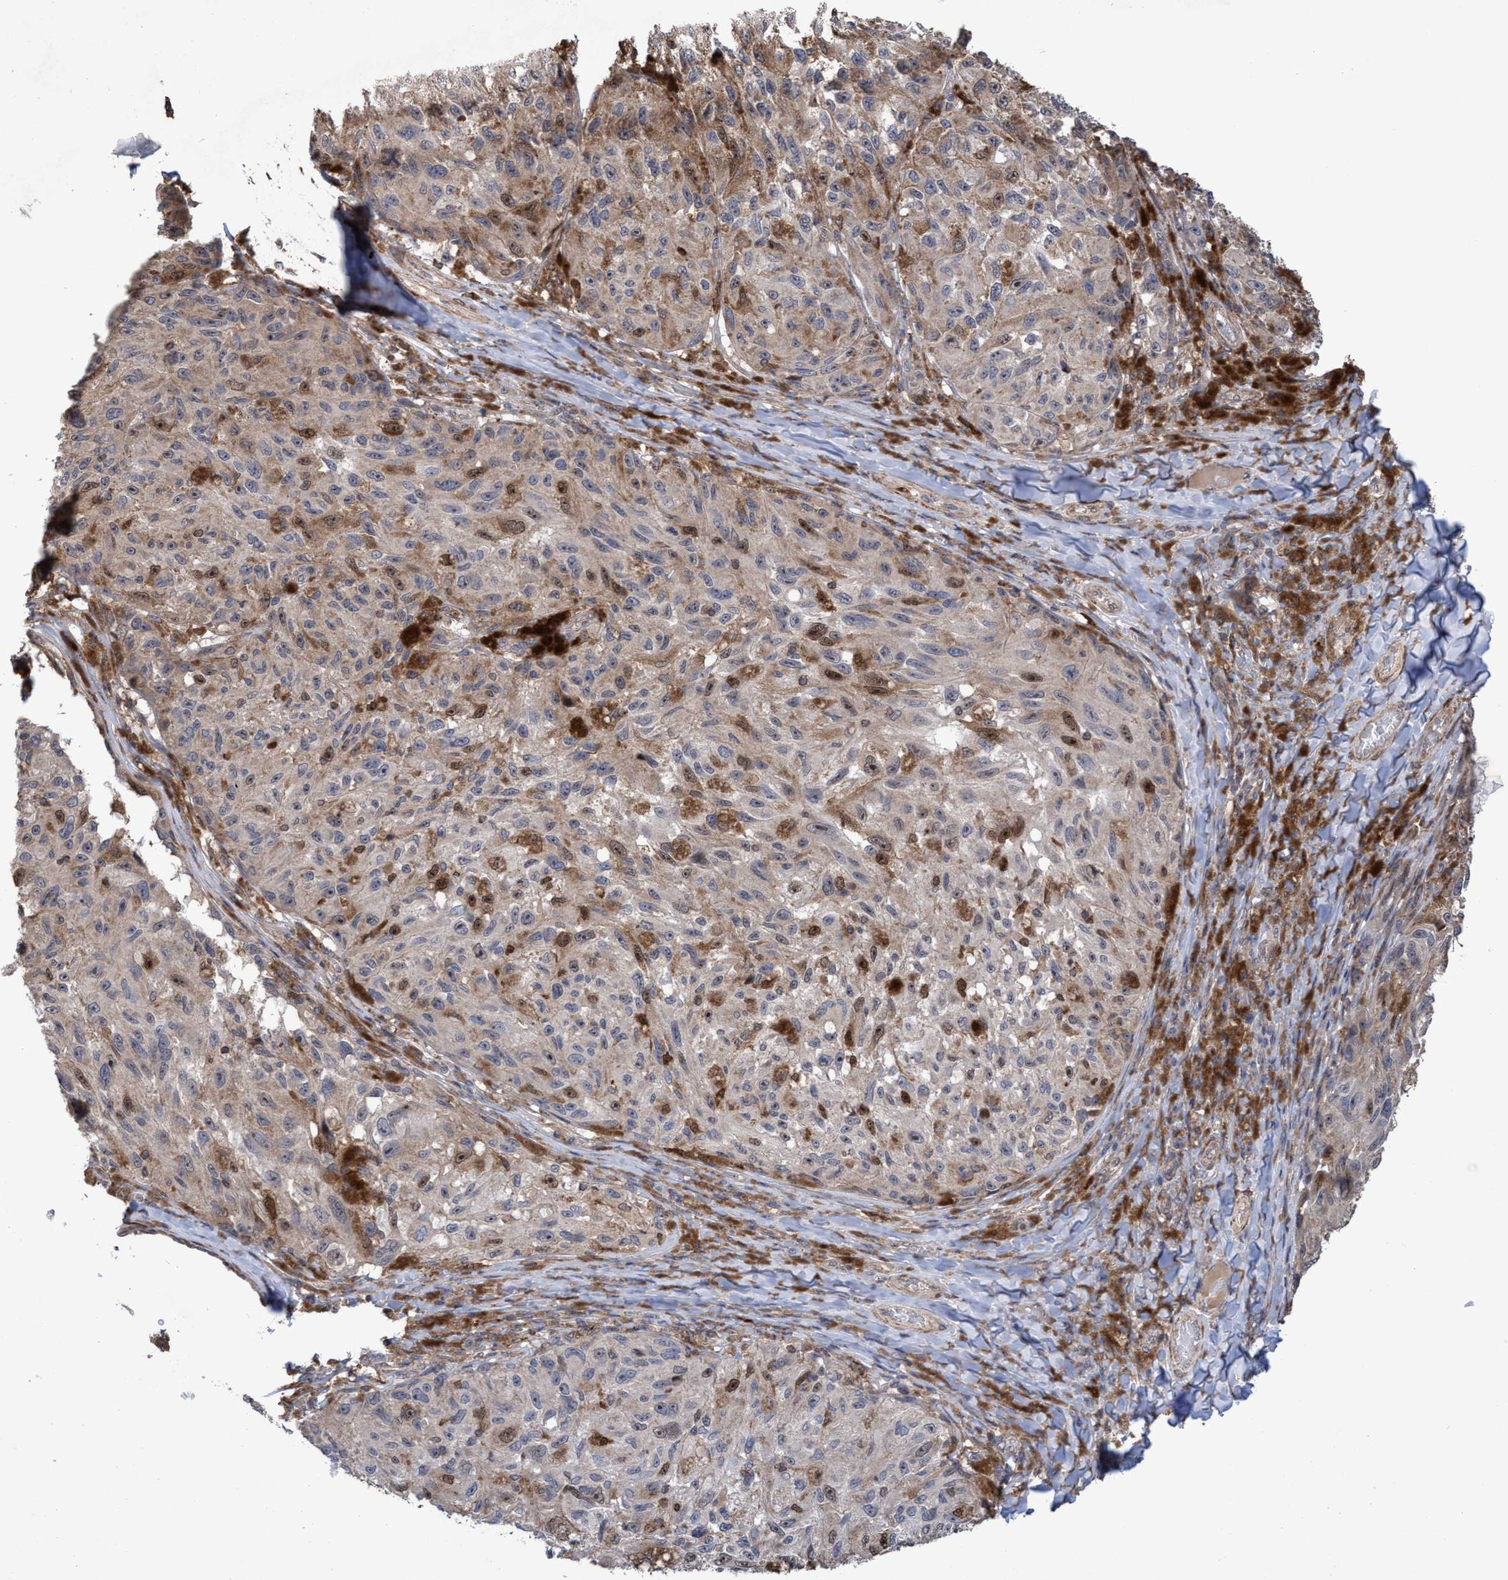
{"staining": {"intensity": "weak", "quantity": ">75%", "location": "cytoplasmic/membranous,nuclear"}, "tissue": "melanoma", "cell_type": "Tumor cells", "image_type": "cancer", "snomed": [{"axis": "morphology", "description": "Malignant melanoma, NOS"}, {"axis": "topography", "description": "Skin"}], "caption": "Melanoma stained for a protein (brown) reveals weak cytoplasmic/membranous and nuclear positive positivity in approximately >75% of tumor cells.", "gene": "SLBP", "patient": {"sex": "female", "age": 73}}